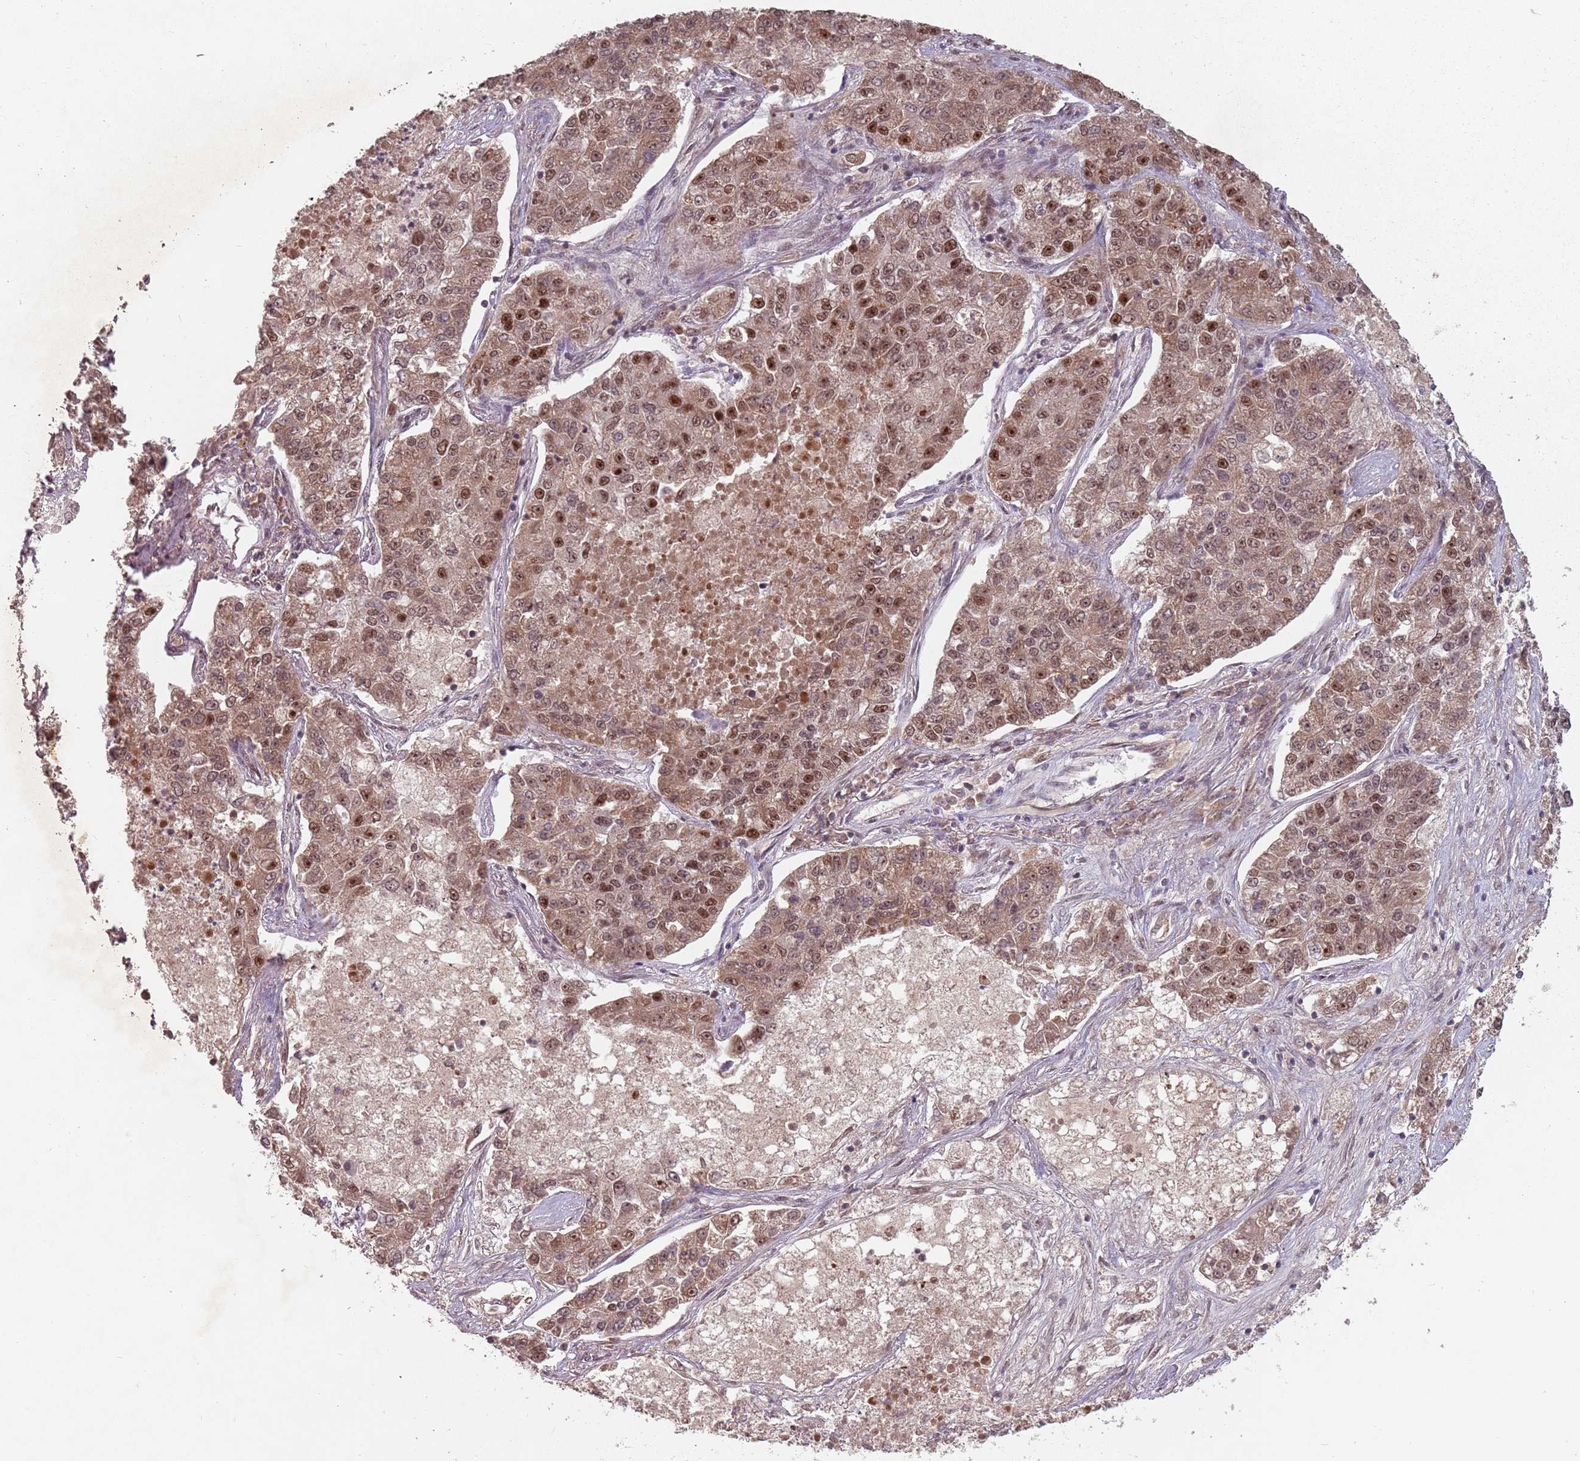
{"staining": {"intensity": "moderate", "quantity": ">75%", "location": "cytoplasmic/membranous,nuclear"}, "tissue": "lung cancer", "cell_type": "Tumor cells", "image_type": "cancer", "snomed": [{"axis": "morphology", "description": "Adenocarcinoma, NOS"}, {"axis": "topography", "description": "Lung"}], "caption": "The histopathology image displays a brown stain indicating the presence of a protein in the cytoplasmic/membranous and nuclear of tumor cells in lung adenocarcinoma.", "gene": "NCBP1", "patient": {"sex": "male", "age": 49}}